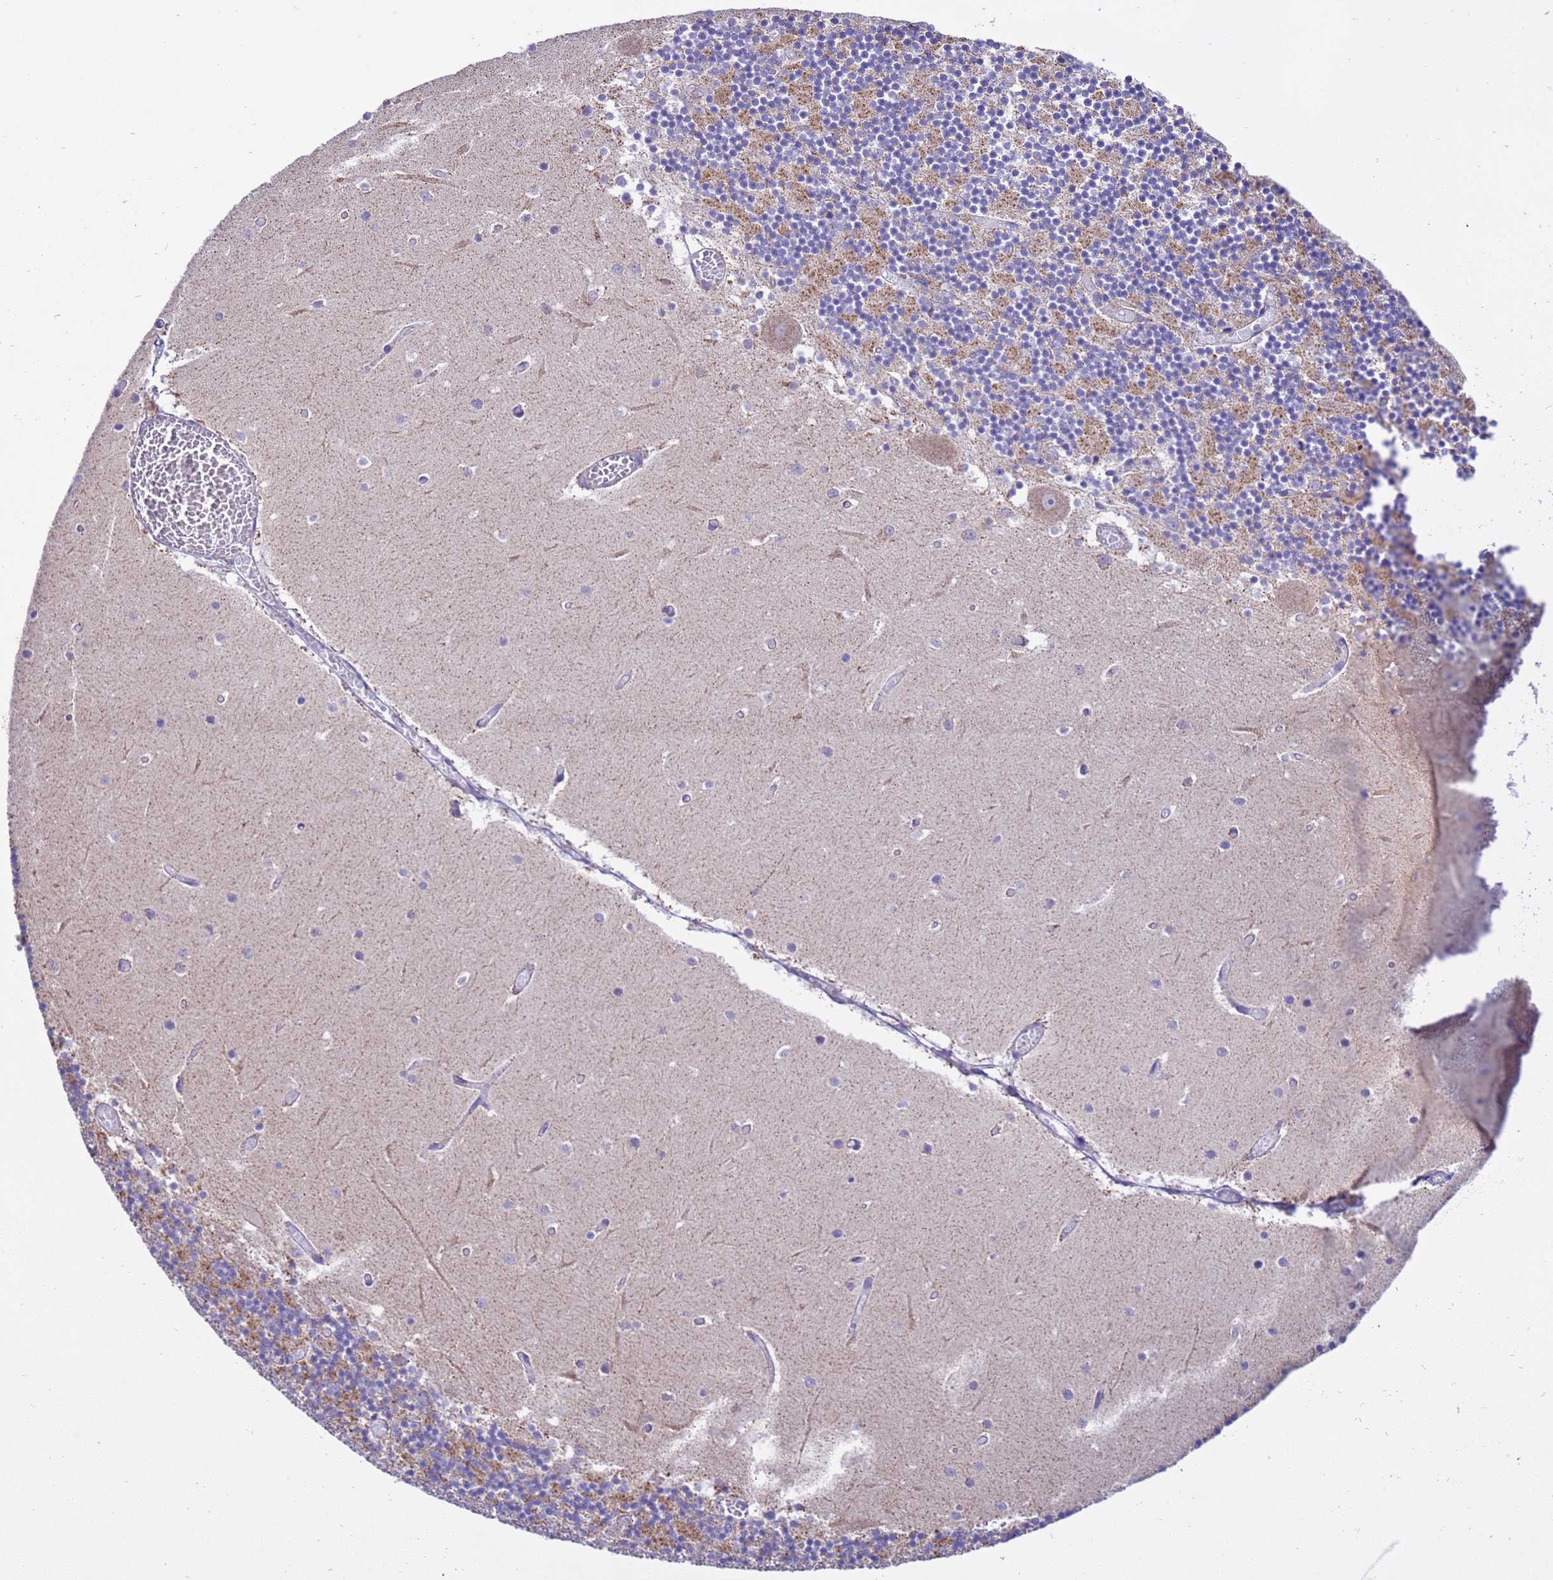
{"staining": {"intensity": "weak", "quantity": "<25%", "location": "cytoplasmic/membranous"}, "tissue": "cerebellum", "cell_type": "Cells in granular layer", "image_type": "normal", "snomed": [{"axis": "morphology", "description": "Normal tissue, NOS"}, {"axis": "topography", "description": "Cerebellum"}], "caption": "Image shows no protein staining in cells in granular layer of benign cerebellum.", "gene": "RNF165", "patient": {"sex": "female", "age": 28}}